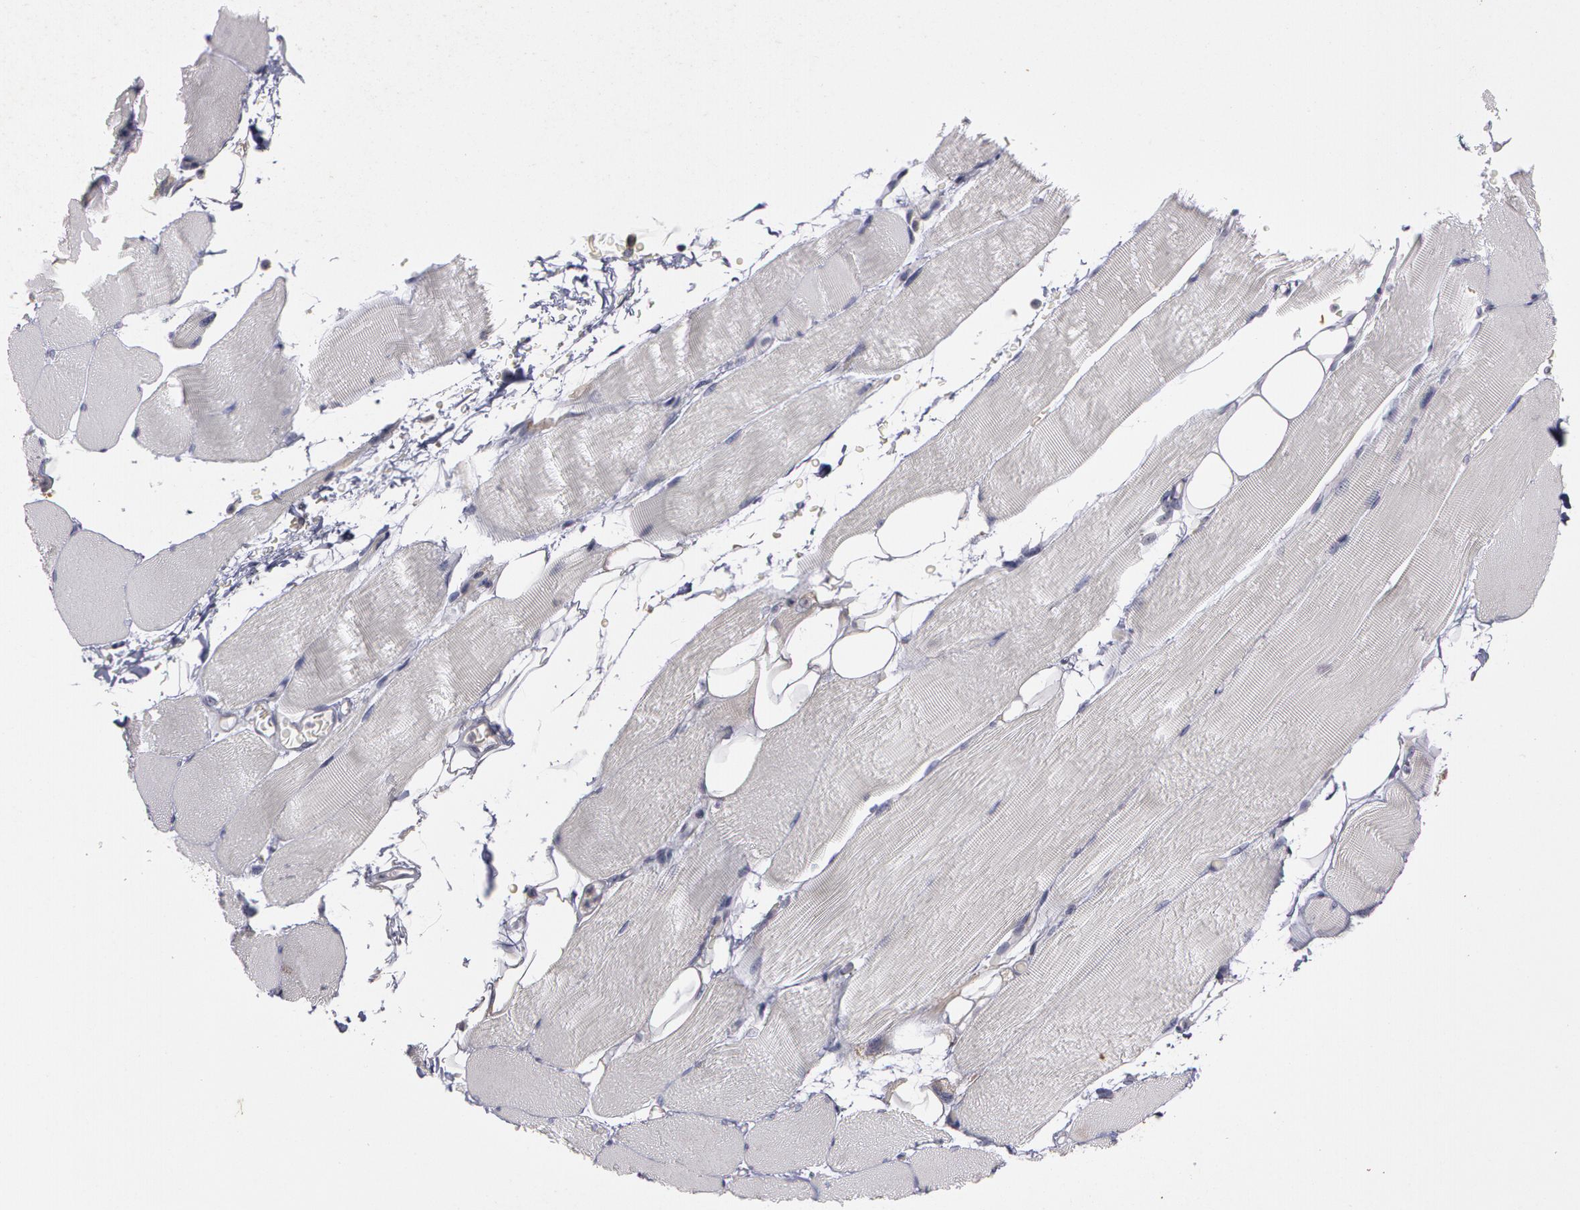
{"staining": {"intensity": "negative", "quantity": "none", "location": "none"}, "tissue": "skeletal muscle", "cell_type": "Myocytes", "image_type": "normal", "snomed": [{"axis": "morphology", "description": "Normal tissue, NOS"}, {"axis": "topography", "description": "Skeletal muscle"}, {"axis": "topography", "description": "Parathyroid gland"}], "caption": "Skeletal muscle was stained to show a protein in brown. There is no significant expression in myocytes. (DAB (3,3'-diaminobenzidine) immunohistochemistry visualized using brightfield microscopy, high magnification).", "gene": "NEK9", "patient": {"sex": "female", "age": 37}}